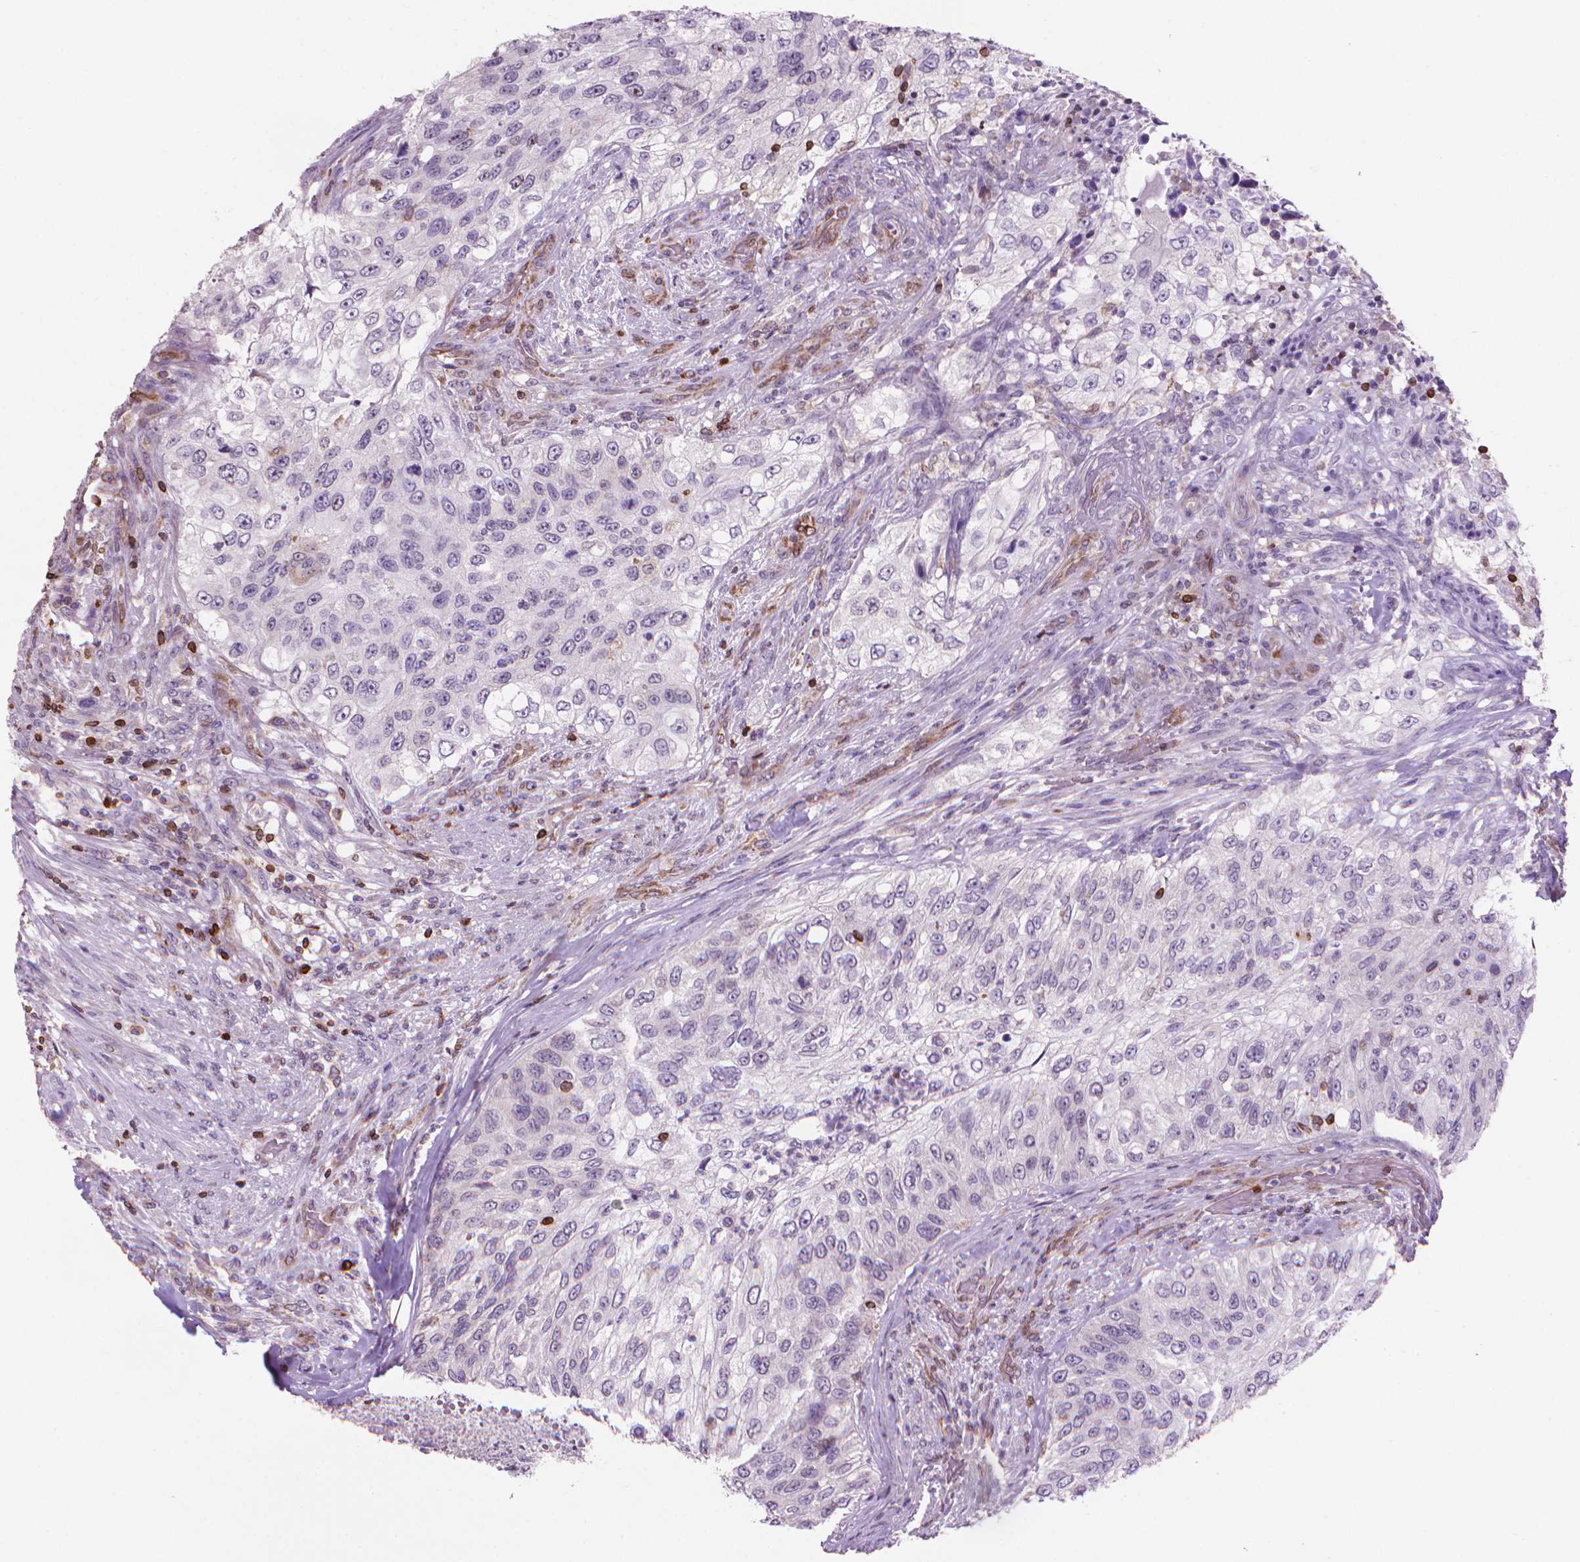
{"staining": {"intensity": "negative", "quantity": "none", "location": "none"}, "tissue": "urothelial cancer", "cell_type": "Tumor cells", "image_type": "cancer", "snomed": [{"axis": "morphology", "description": "Urothelial carcinoma, High grade"}, {"axis": "topography", "description": "Urinary bladder"}], "caption": "A high-resolution image shows immunohistochemistry staining of urothelial cancer, which reveals no significant positivity in tumor cells. (DAB (3,3'-diaminobenzidine) immunohistochemistry (IHC) with hematoxylin counter stain).", "gene": "BCL2", "patient": {"sex": "female", "age": 60}}